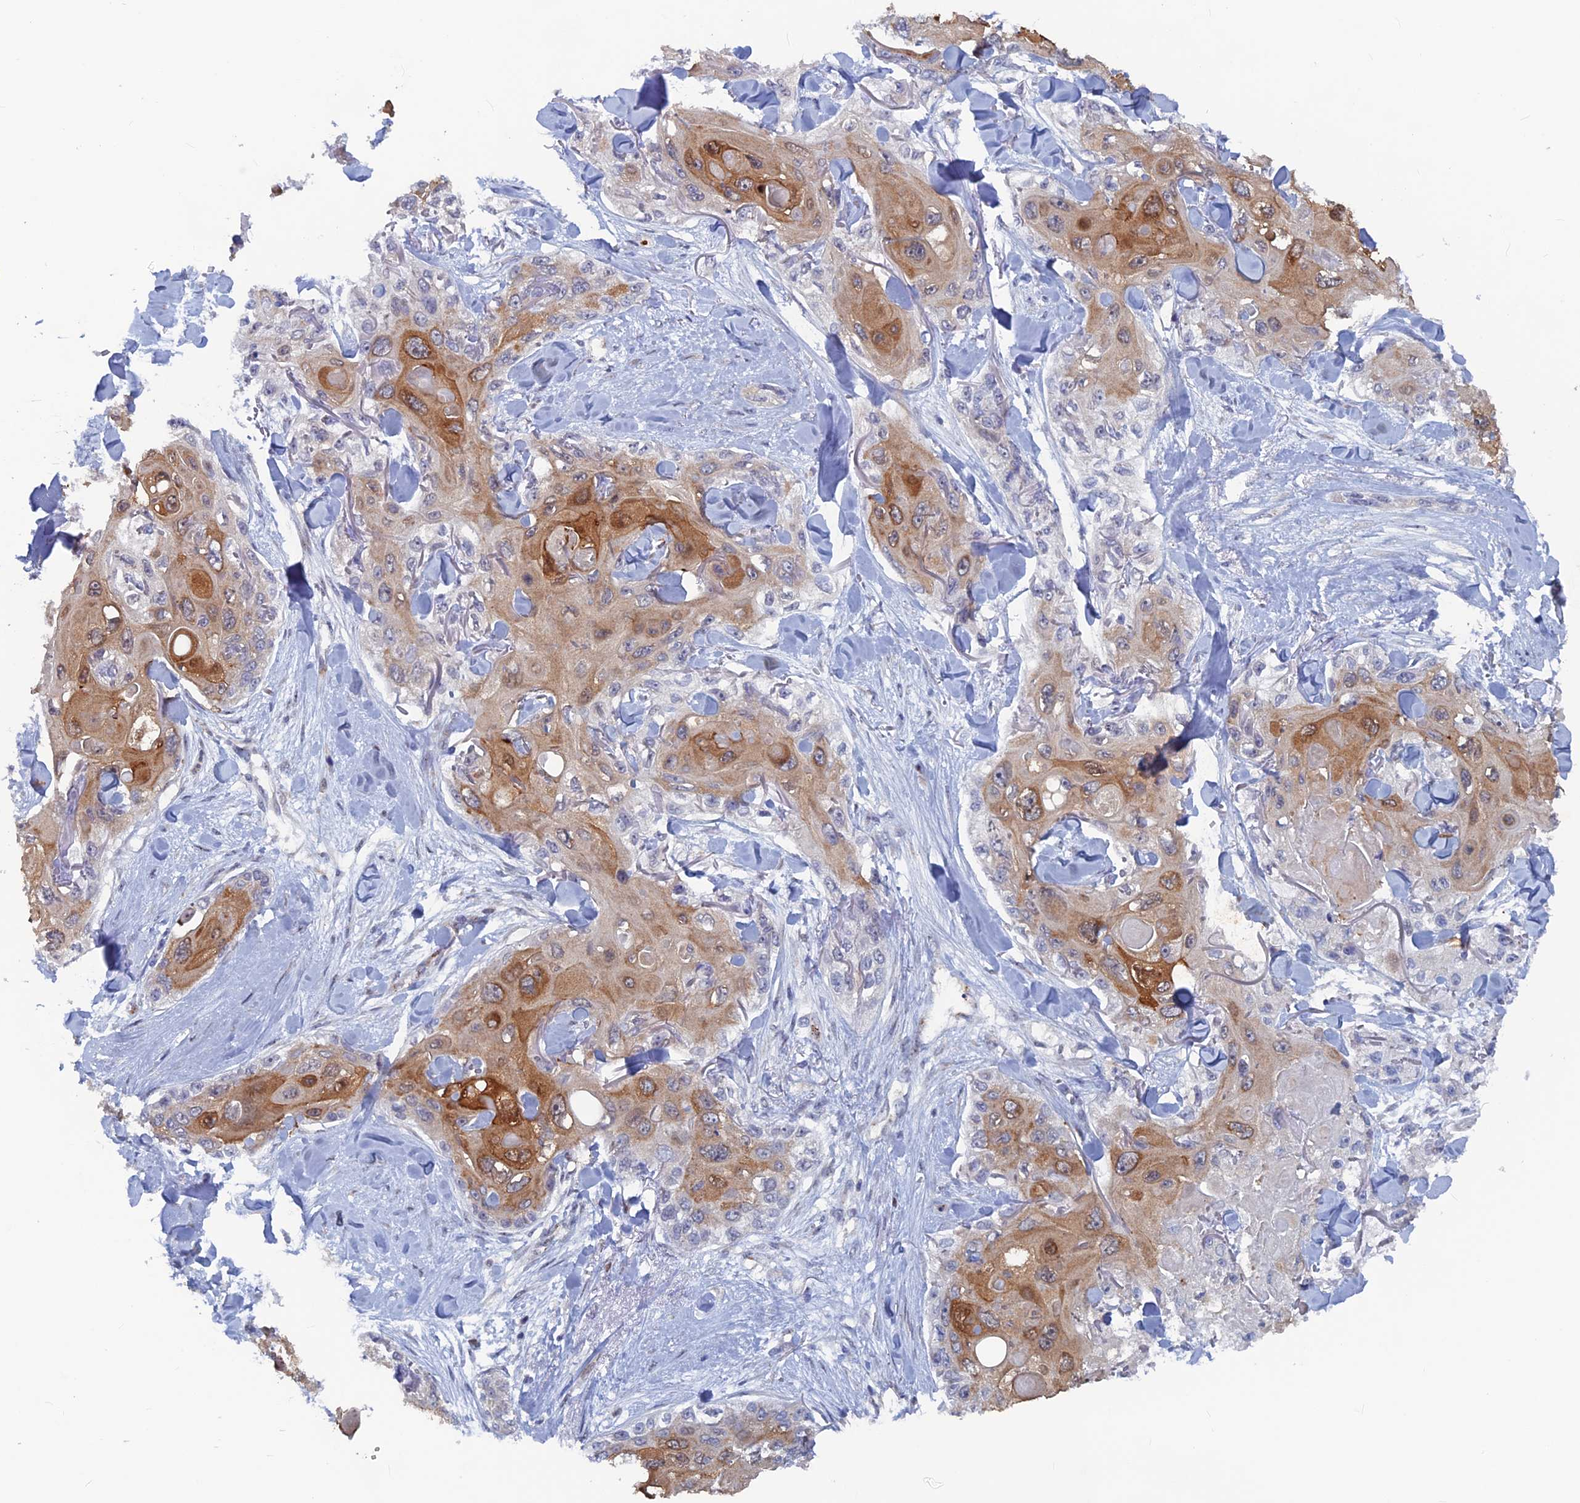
{"staining": {"intensity": "moderate", "quantity": "25%-75%", "location": "cytoplasmic/membranous"}, "tissue": "skin cancer", "cell_type": "Tumor cells", "image_type": "cancer", "snomed": [{"axis": "morphology", "description": "Normal tissue, NOS"}, {"axis": "morphology", "description": "Squamous cell carcinoma, NOS"}, {"axis": "topography", "description": "Skin"}], "caption": "High-power microscopy captured an IHC micrograph of skin cancer, revealing moderate cytoplasmic/membranous positivity in approximately 25%-75% of tumor cells.", "gene": "SH3D21", "patient": {"sex": "male", "age": 72}}